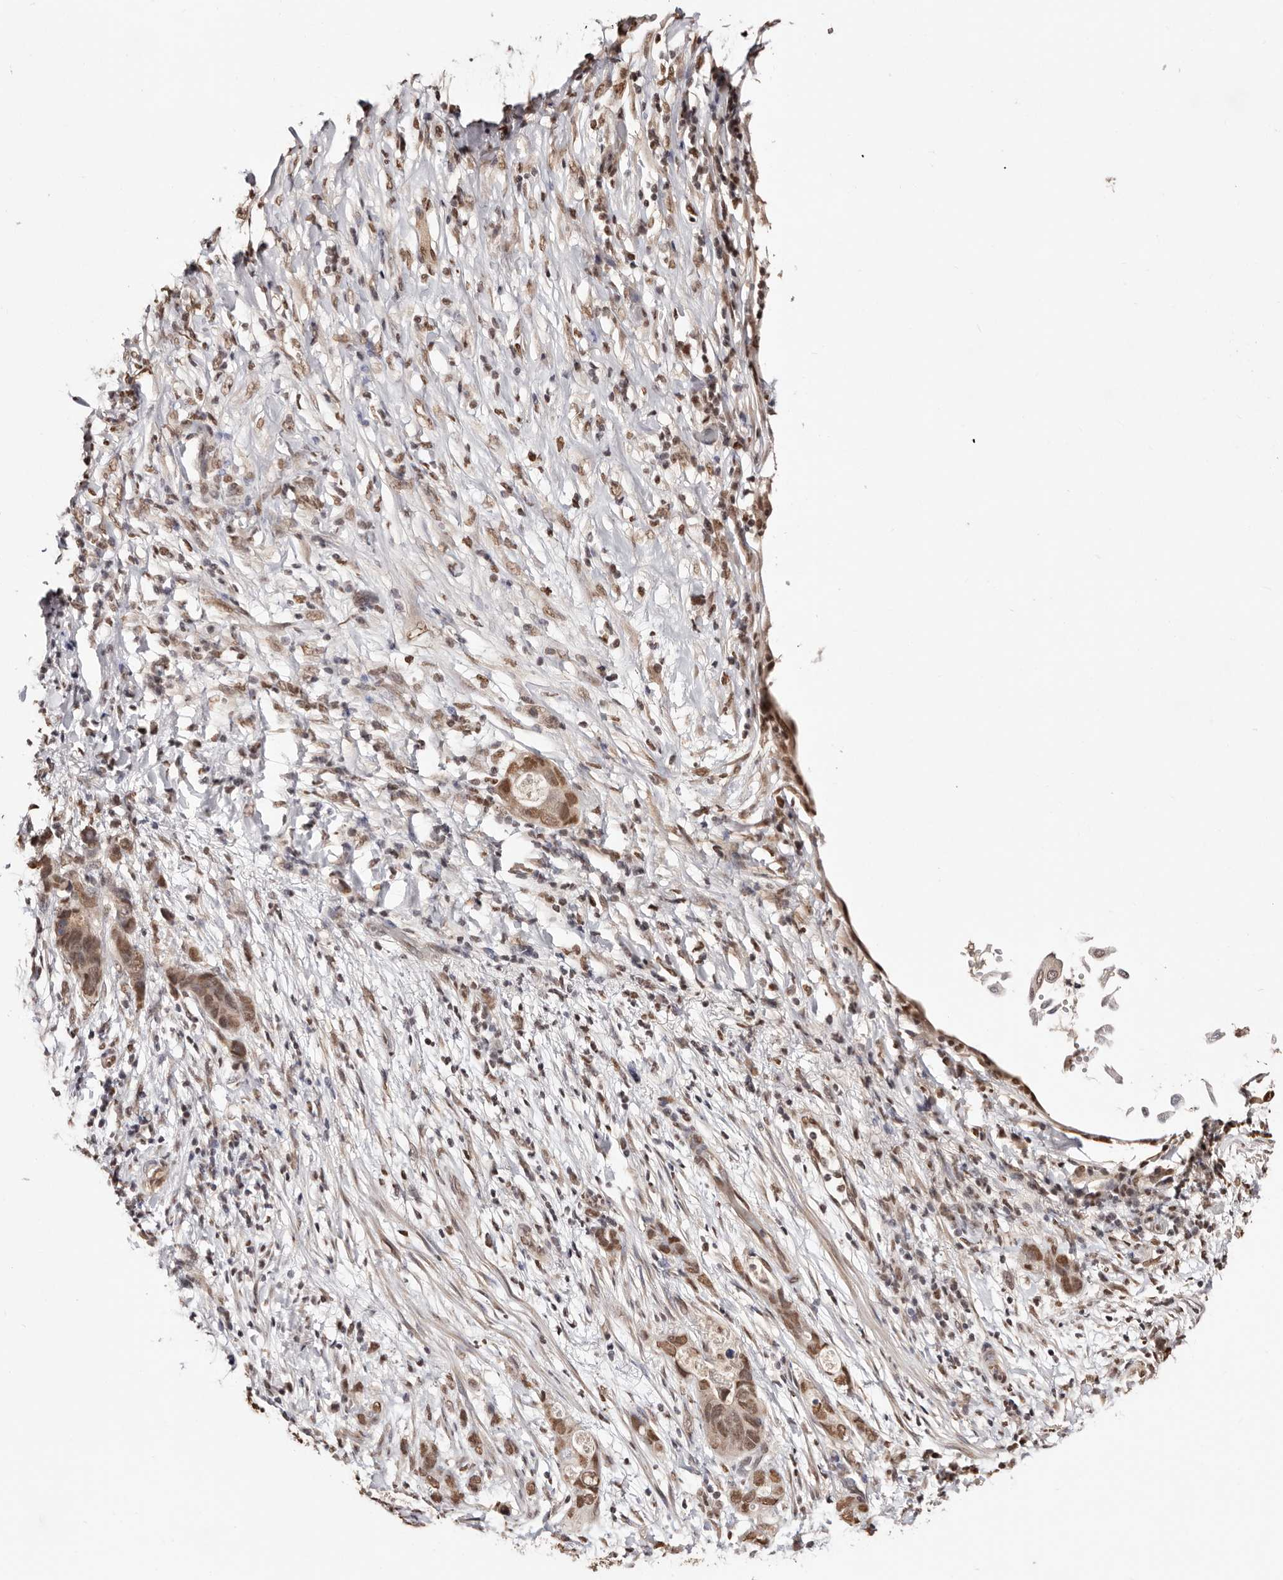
{"staining": {"intensity": "moderate", "quantity": ">75%", "location": "nuclear"}, "tissue": "stomach cancer", "cell_type": "Tumor cells", "image_type": "cancer", "snomed": [{"axis": "morphology", "description": "Normal tissue, NOS"}, {"axis": "morphology", "description": "Adenocarcinoma, NOS"}, {"axis": "topography", "description": "Stomach"}], "caption": "Stomach adenocarcinoma stained for a protein (brown) demonstrates moderate nuclear positive positivity in about >75% of tumor cells.", "gene": "BICRAL", "patient": {"sex": "female", "age": 89}}